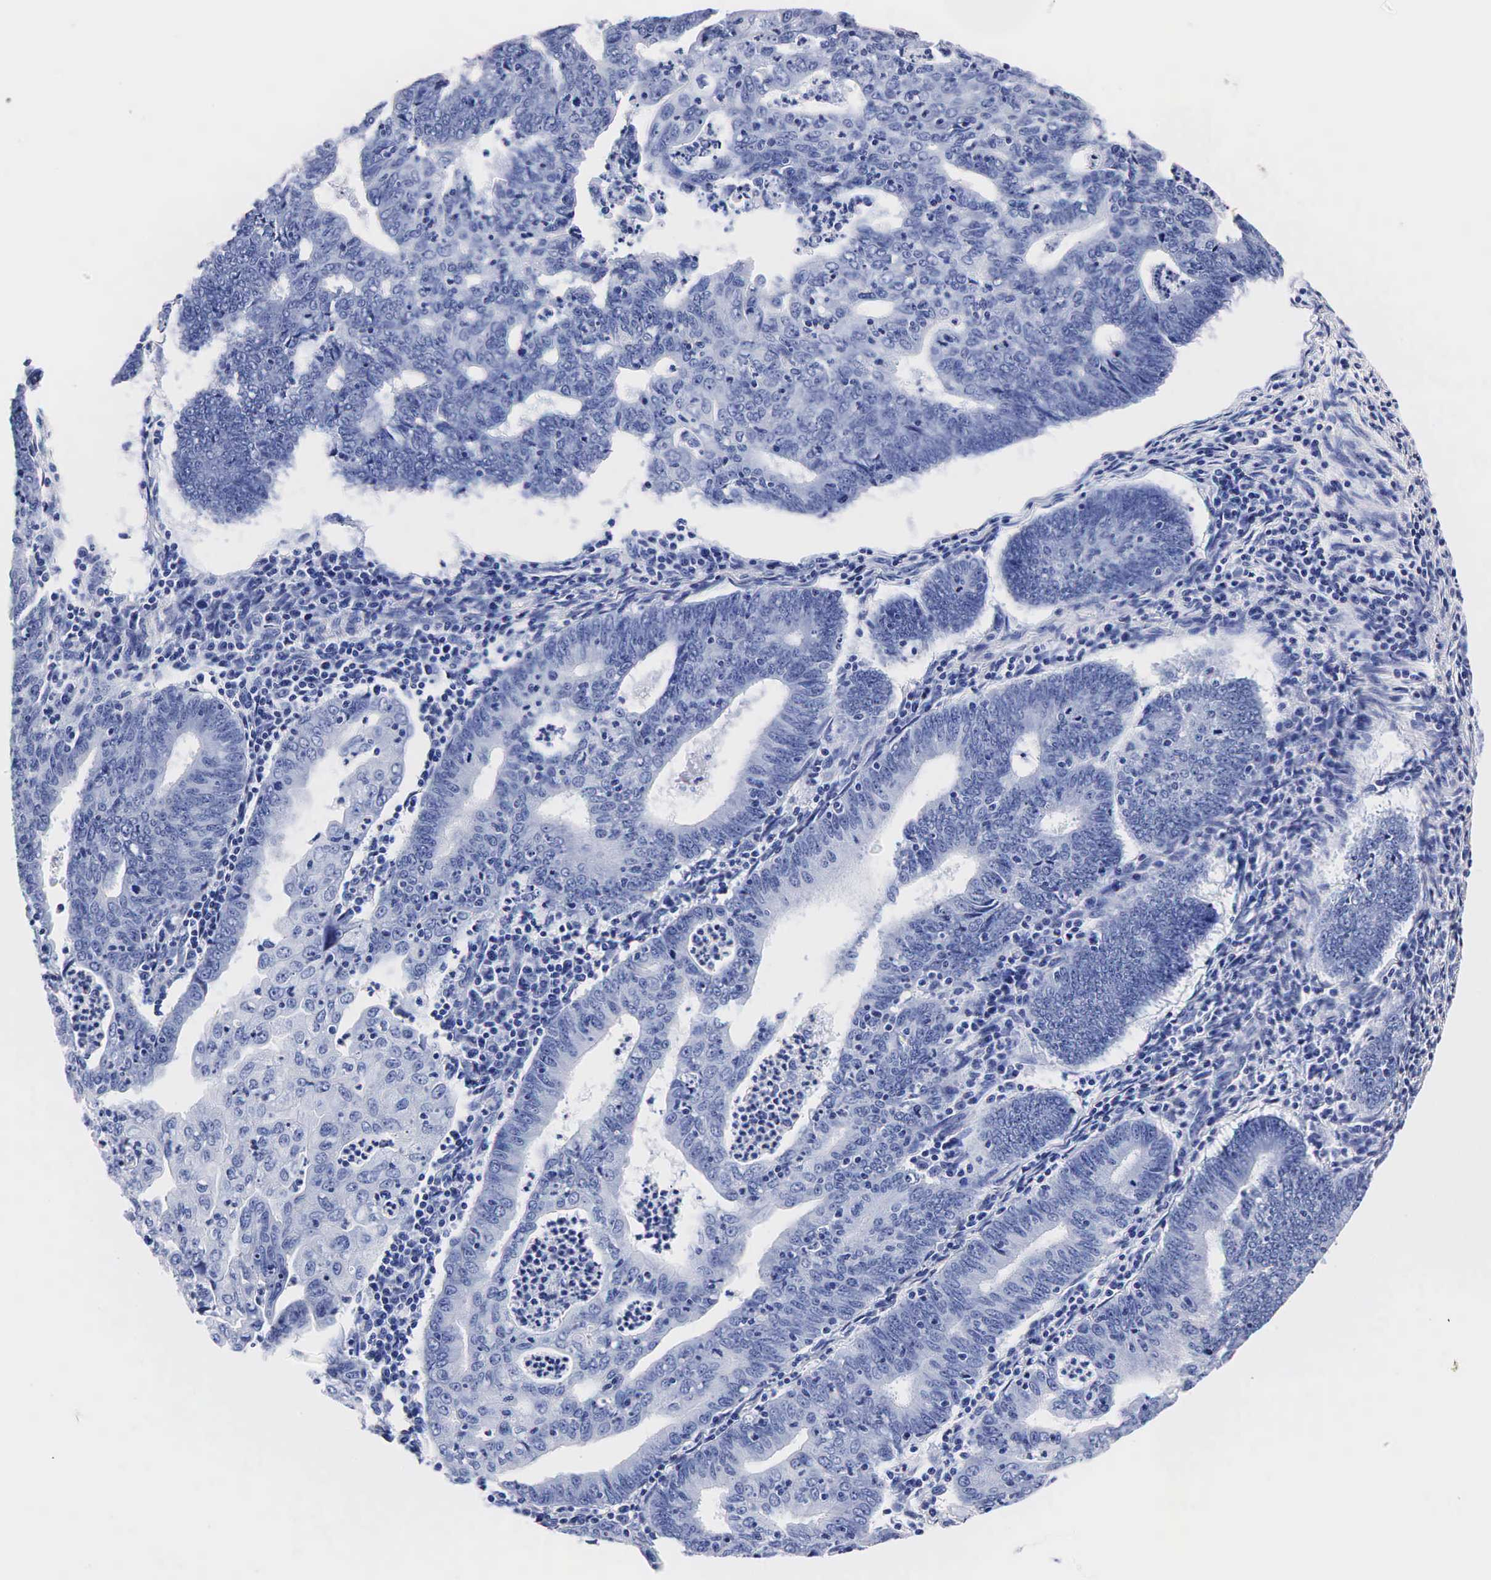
{"staining": {"intensity": "negative", "quantity": "none", "location": "none"}, "tissue": "endometrial cancer", "cell_type": "Tumor cells", "image_type": "cancer", "snomed": [{"axis": "morphology", "description": "Adenocarcinoma, NOS"}, {"axis": "topography", "description": "Endometrium"}], "caption": "Immunohistochemical staining of endometrial cancer exhibits no significant staining in tumor cells.", "gene": "TG", "patient": {"sex": "female", "age": 60}}